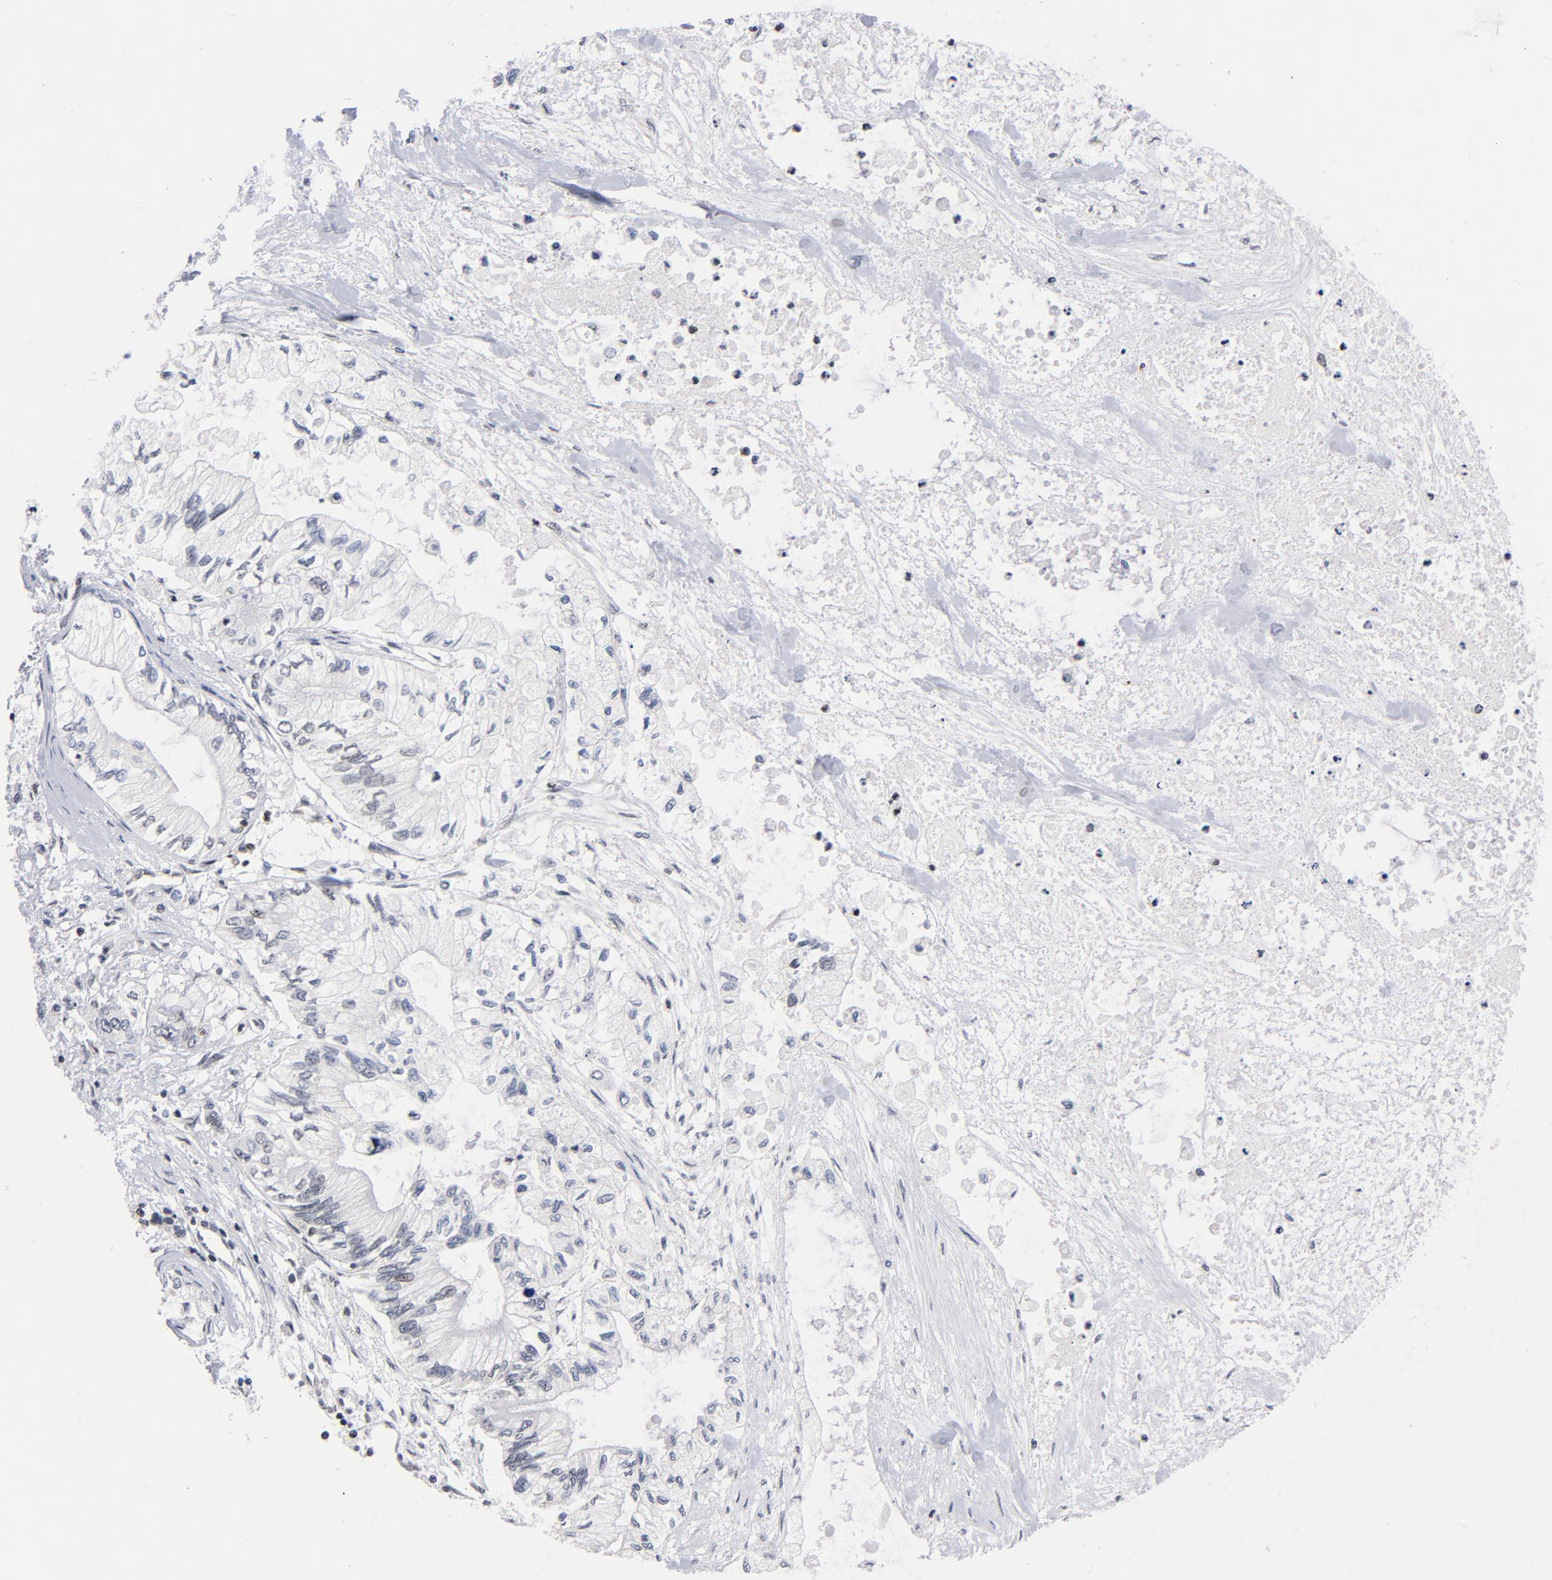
{"staining": {"intensity": "weak", "quantity": "<25%", "location": "nuclear"}, "tissue": "pancreatic cancer", "cell_type": "Tumor cells", "image_type": "cancer", "snomed": [{"axis": "morphology", "description": "Adenocarcinoma, NOS"}, {"axis": "topography", "description": "Pancreas"}], "caption": "IHC image of neoplastic tissue: adenocarcinoma (pancreatic) stained with DAB demonstrates no significant protein positivity in tumor cells.", "gene": "TOP2B", "patient": {"sex": "male", "age": 79}}